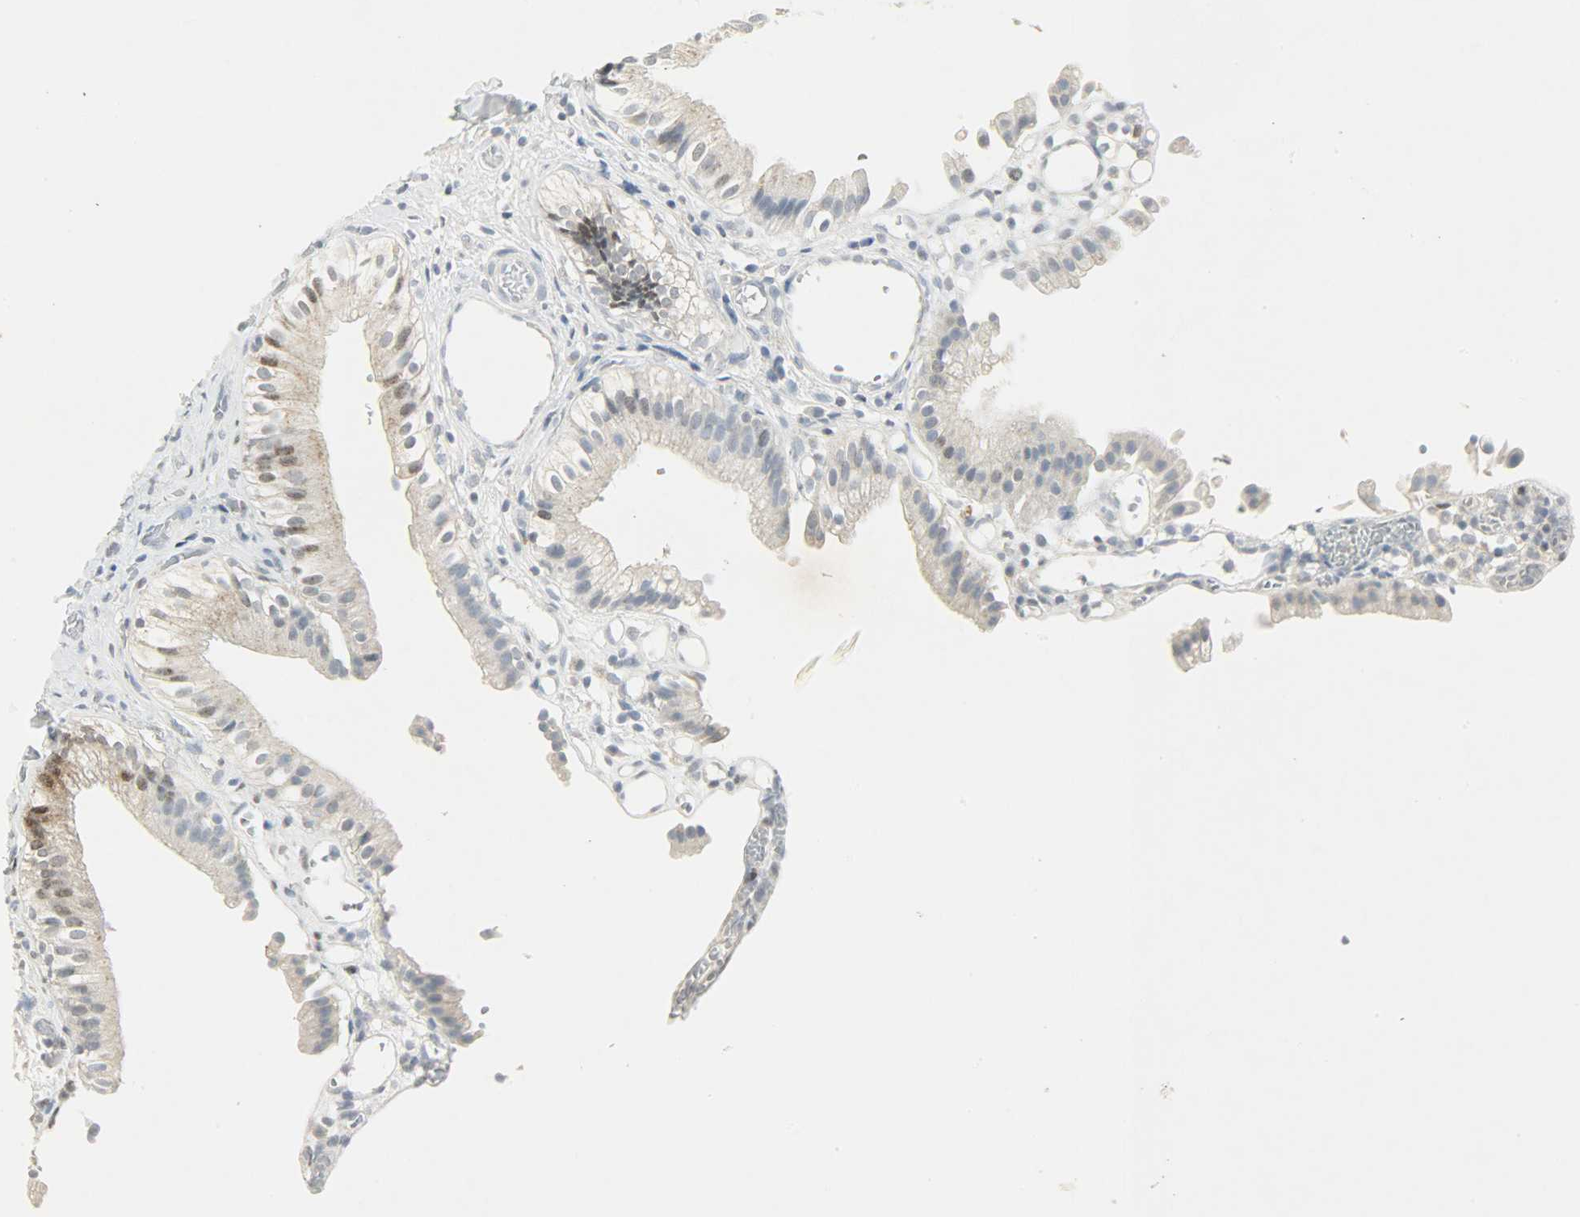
{"staining": {"intensity": "moderate", "quantity": "25%-75%", "location": "cytoplasmic/membranous,nuclear"}, "tissue": "gallbladder", "cell_type": "Glandular cells", "image_type": "normal", "snomed": [{"axis": "morphology", "description": "Normal tissue, NOS"}, {"axis": "topography", "description": "Gallbladder"}], "caption": "Brown immunohistochemical staining in benign gallbladder shows moderate cytoplasmic/membranous,nuclear positivity in approximately 25%-75% of glandular cells.", "gene": "CAMK4", "patient": {"sex": "male", "age": 65}}